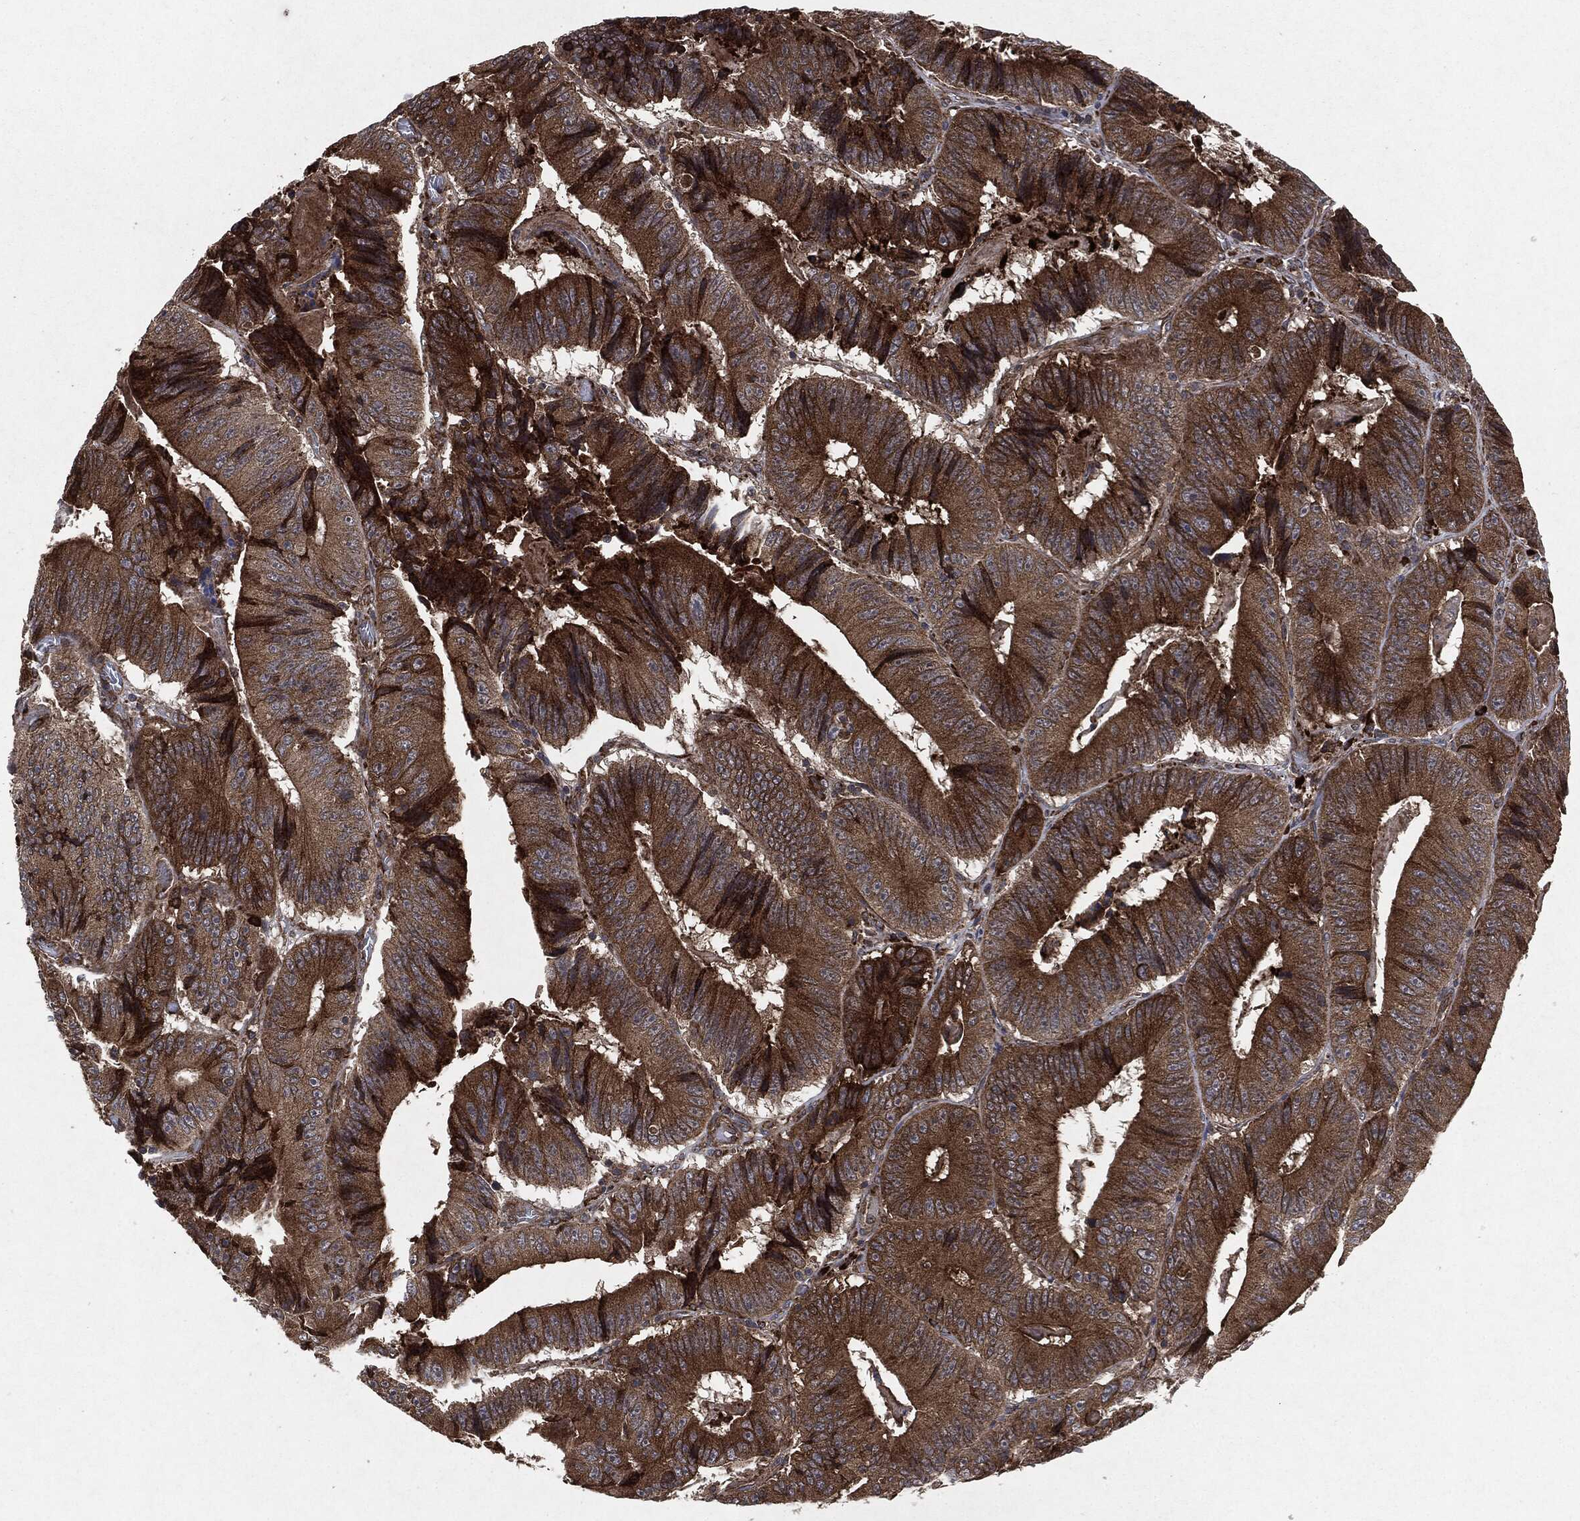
{"staining": {"intensity": "strong", "quantity": "25%-75%", "location": "cytoplasmic/membranous"}, "tissue": "colorectal cancer", "cell_type": "Tumor cells", "image_type": "cancer", "snomed": [{"axis": "morphology", "description": "Adenocarcinoma, NOS"}, {"axis": "topography", "description": "Colon"}], "caption": "Protein expression analysis of human colorectal cancer (adenocarcinoma) reveals strong cytoplasmic/membranous expression in approximately 25%-75% of tumor cells.", "gene": "RAF1", "patient": {"sex": "female", "age": 86}}